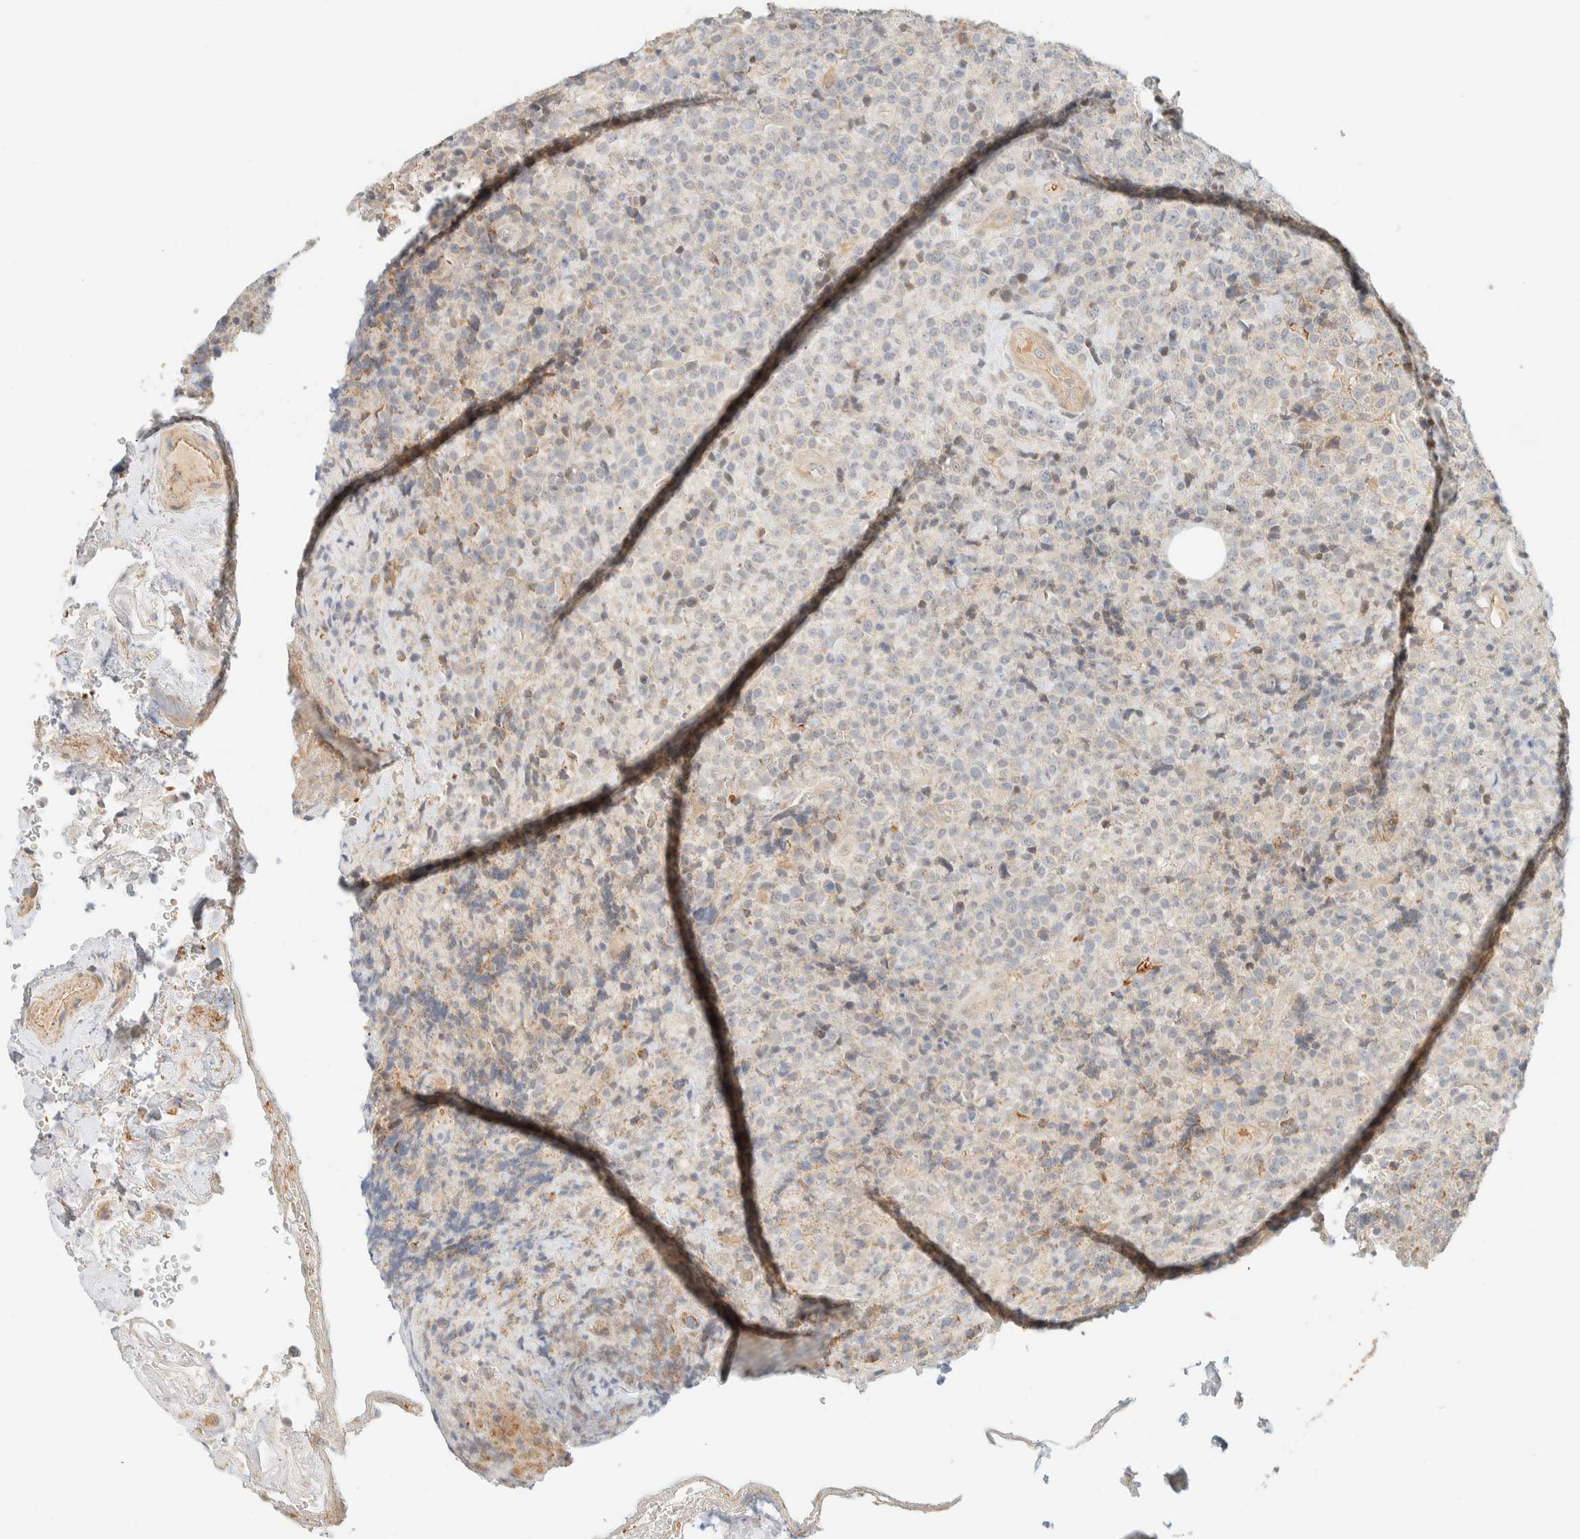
{"staining": {"intensity": "negative", "quantity": "none", "location": "none"}, "tissue": "lymphoma", "cell_type": "Tumor cells", "image_type": "cancer", "snomed": [{"axis": "morphology", "description": "Malignant lymphoma, non-Hodgkin's type, High grade"}, {"axis": "topography", "description": "Lymph node"}], "caption": "Immunohistochemical staining of malignant lymphoma, non-Hodgkin's type (high-grade) exhibits no significant positivity in tumor cells. Nuclei are stained in blue.", "gene": "TNK1", "patient": {"sex": "male", "age": 13}}